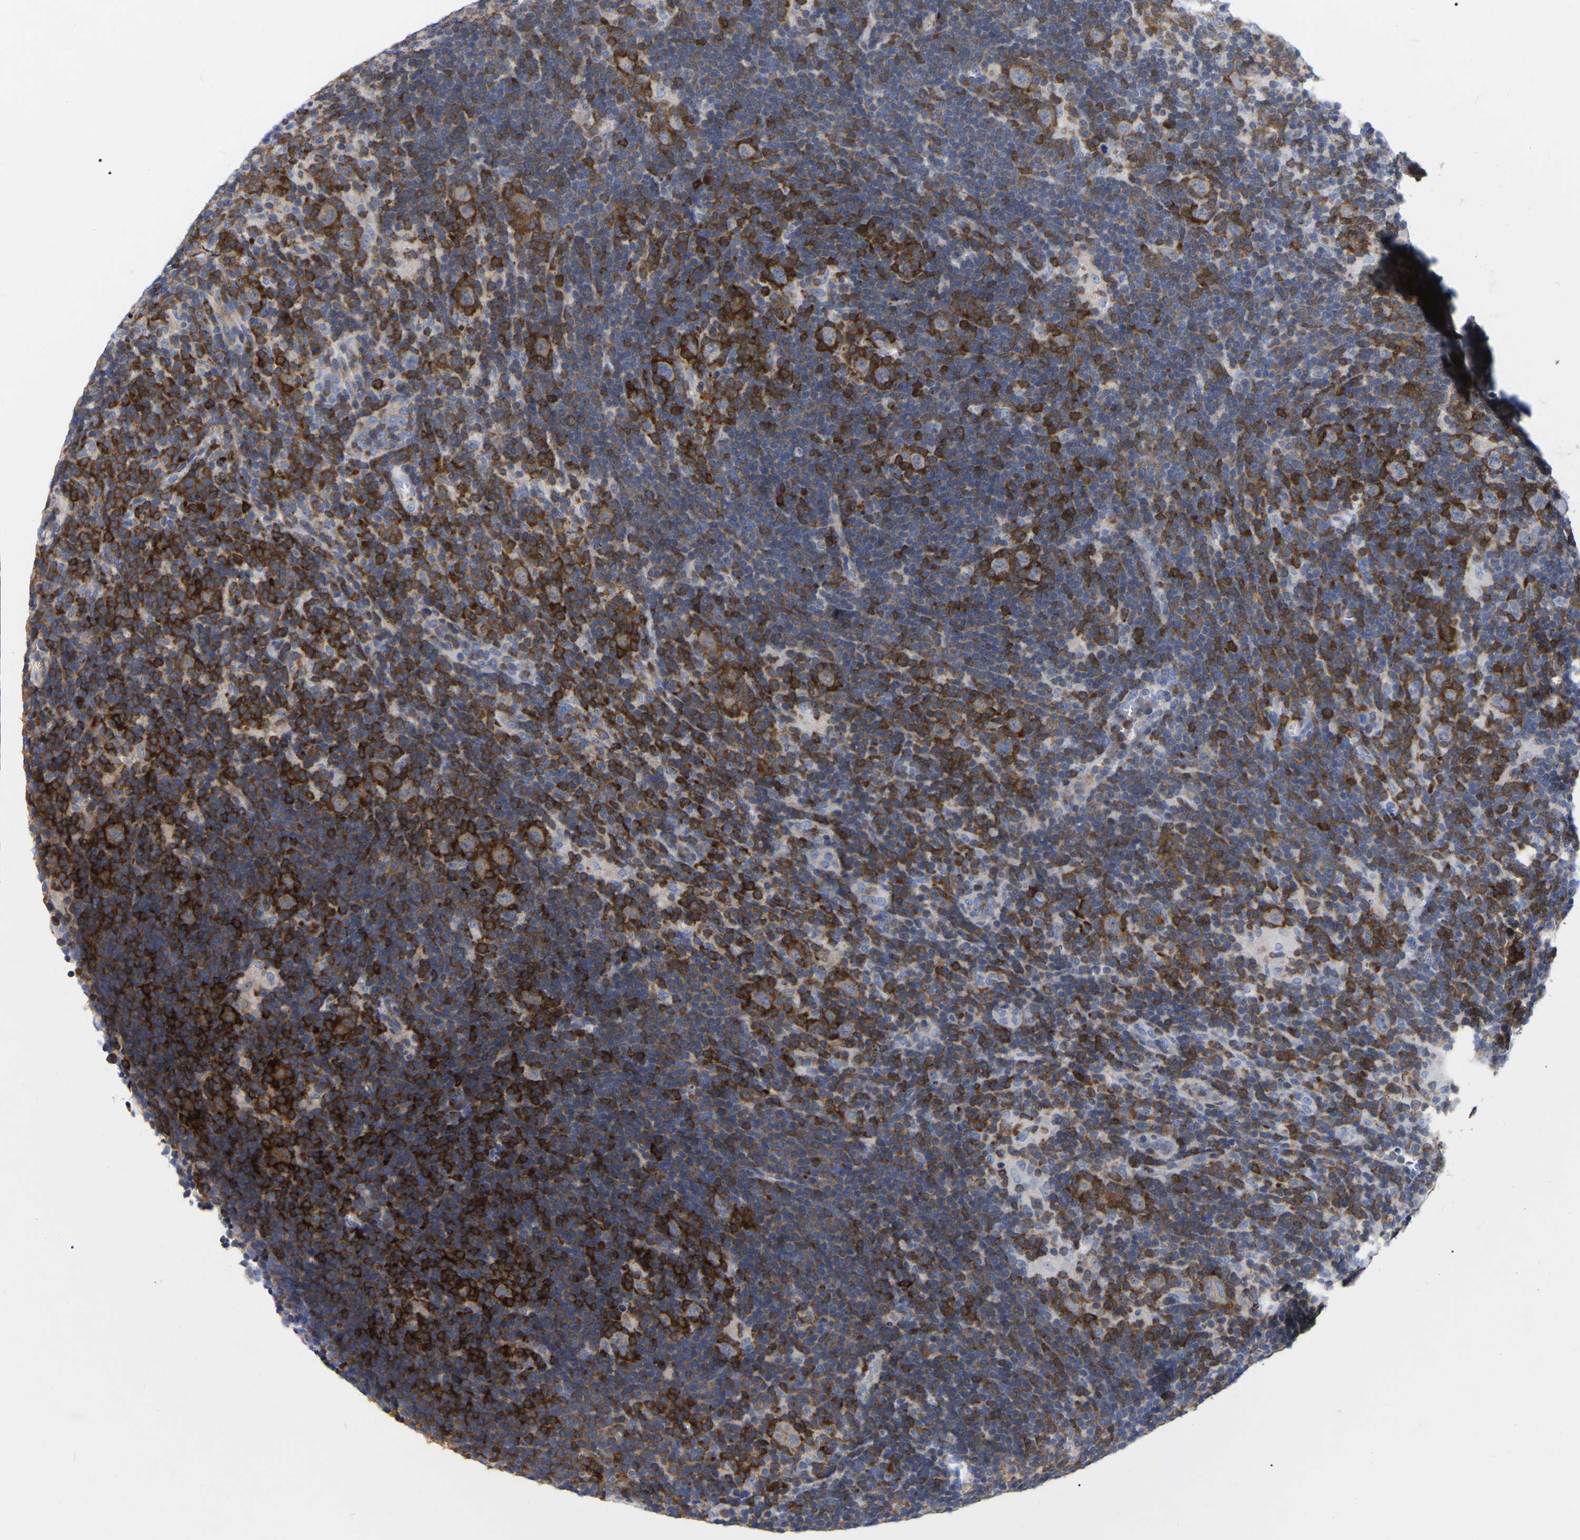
{"staining": {"intensity": "moderate", "quantity": "25%-75%", "location": "cytoplasmic/membranous"}, "tissue": "lymphoma", "cell_type": "Tumor cells", "image_type": "cancer", "snomed": [{"axis": "morphology", "description": "Hodgkin's disease, NOS"}, {"axis": "topography", "description": "Lymph node"}], "caption": "Immunohistochemical staining of Hodgkin's disease displays moderate cytoplasmic/membranous protein positivity in about 25%-75% of tumor cells.", "gene": "PTPN7", "patient": {"sex": "female", "age": 57}}